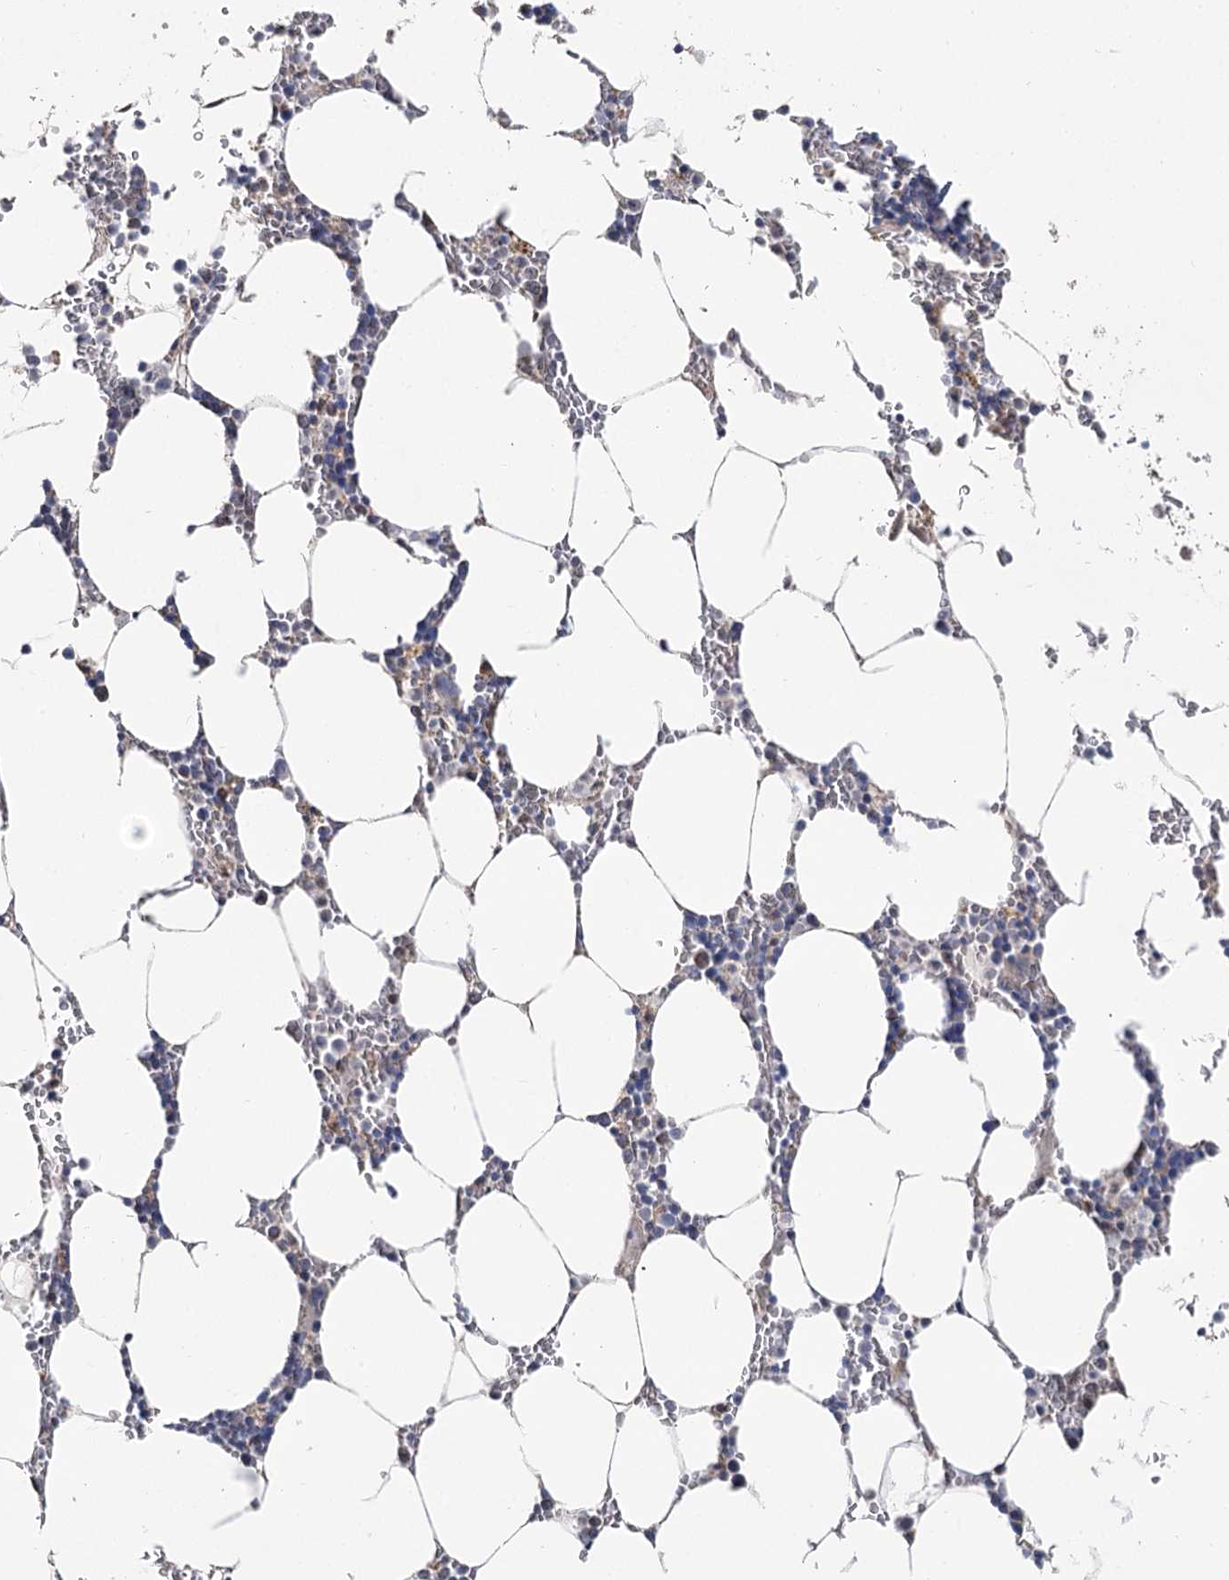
{"staining": {"intensity": "moderate", "quantity": "<25%", "location": "cytoplasmic/membranous"}, "tissue": "bone marrow", "cell_type": "Hematopoietic cells", "image_type": "normal", "snomed": [{"axis": "morphology", "description": "Normal tissue, NOS"}, {"axis": "topography", "description": "Bone marrow"}], "caption": "Immunohistochemical staining of unremarkable human bone marrow displays moderate cytoplasmic/membranous protein expression in approximately <25% of hematopoietic cells.", "gene": "RUFY4", "patient": {"sex": "male", "age": 70}}